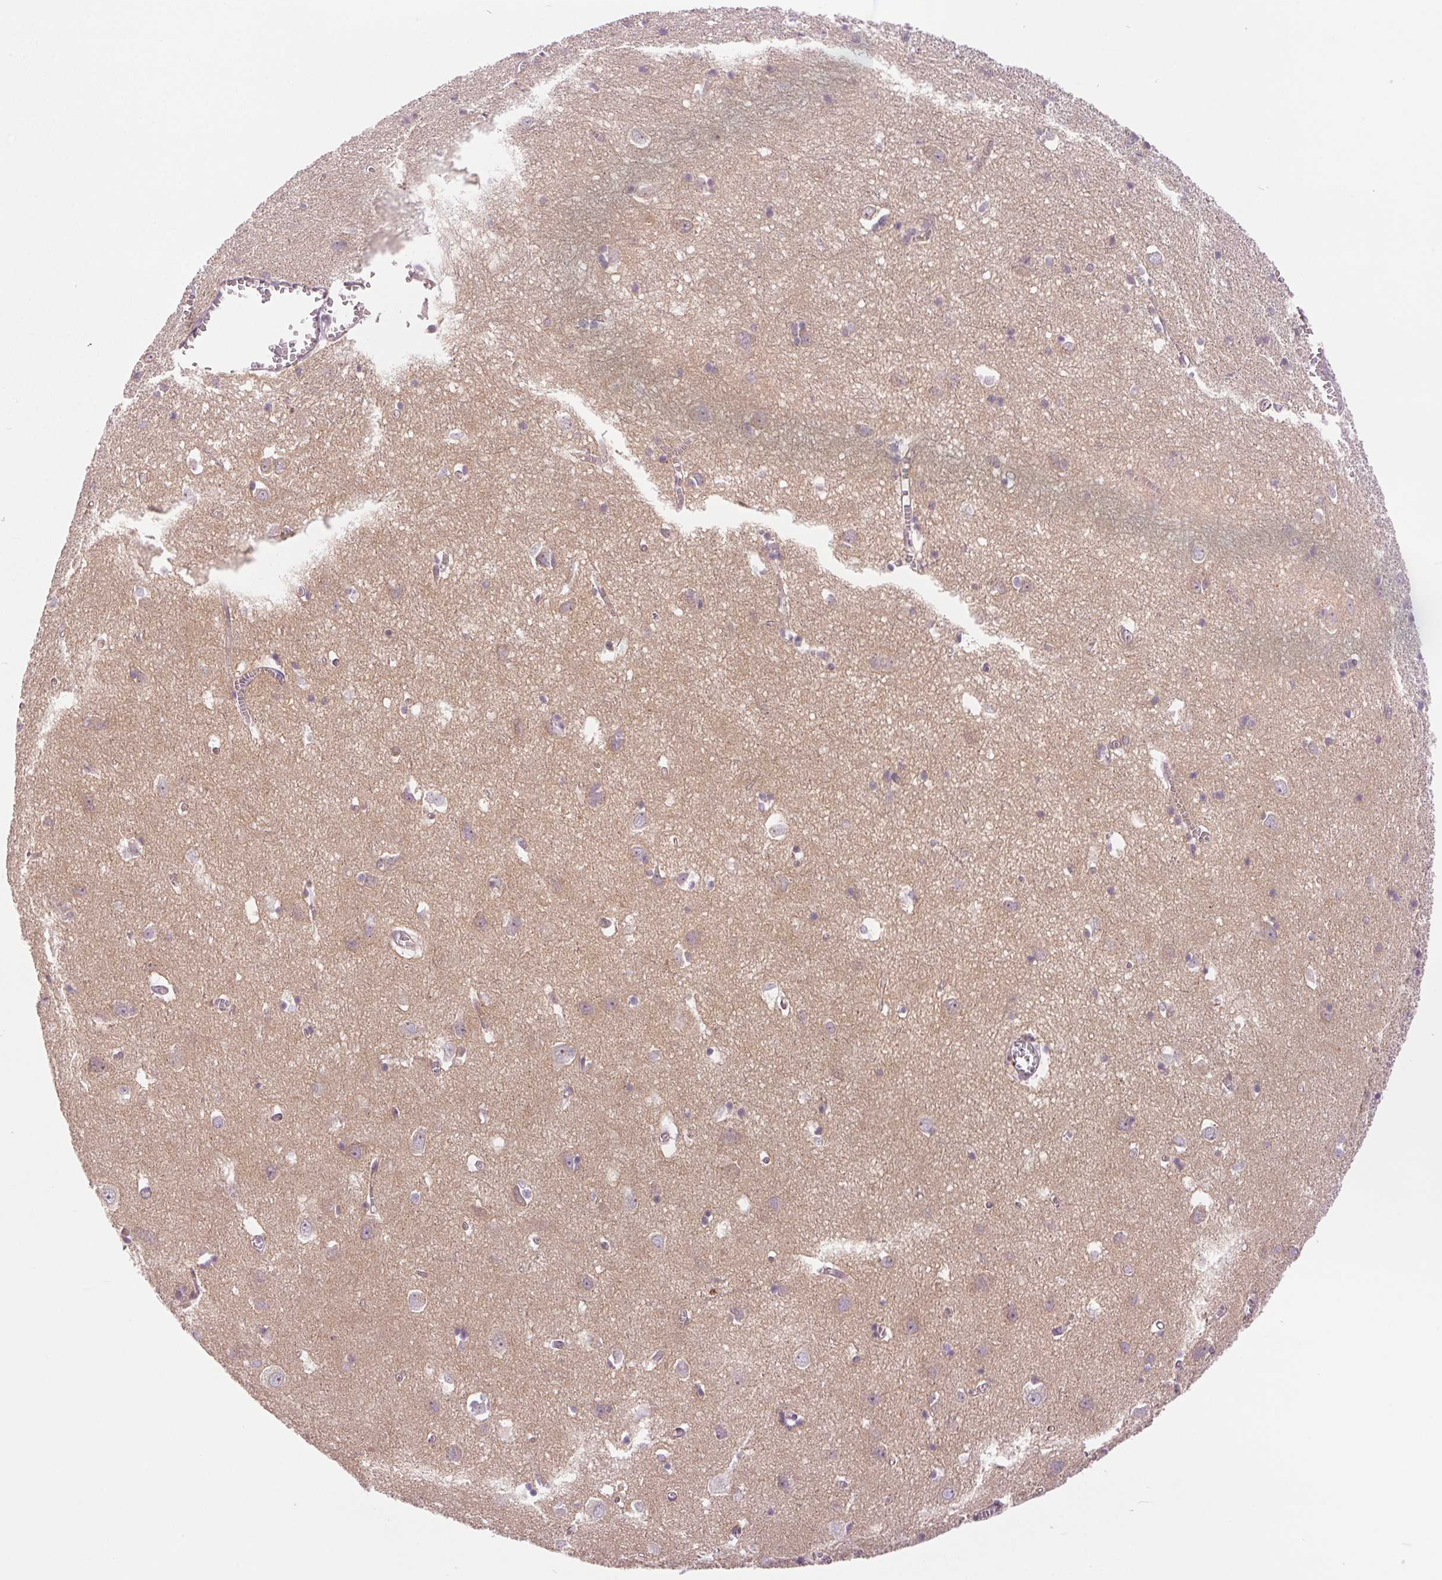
{"staining": {"intensity": "weak", "quantity": "25%-75%", "location": "cytoplasmic/membranous"}, "tissue": "cerebral cortex", "cell_type": "Endothelial cells", "image_type": "normal", "snomed": [{"axis": "morphology", "description": "Normal tissue, NOS"}, {"axis": "topography", "description": "Cerebral cortex"}], "caption": "Immunohistochemistry (IHC) of normal human cerebral cortex exhibits low levels of weak cytoplasmic/membranous expression in about 25%-75% of endothelial cells.", "gene": "METTL17", "patient": {"sex": "male", "age": 70}}